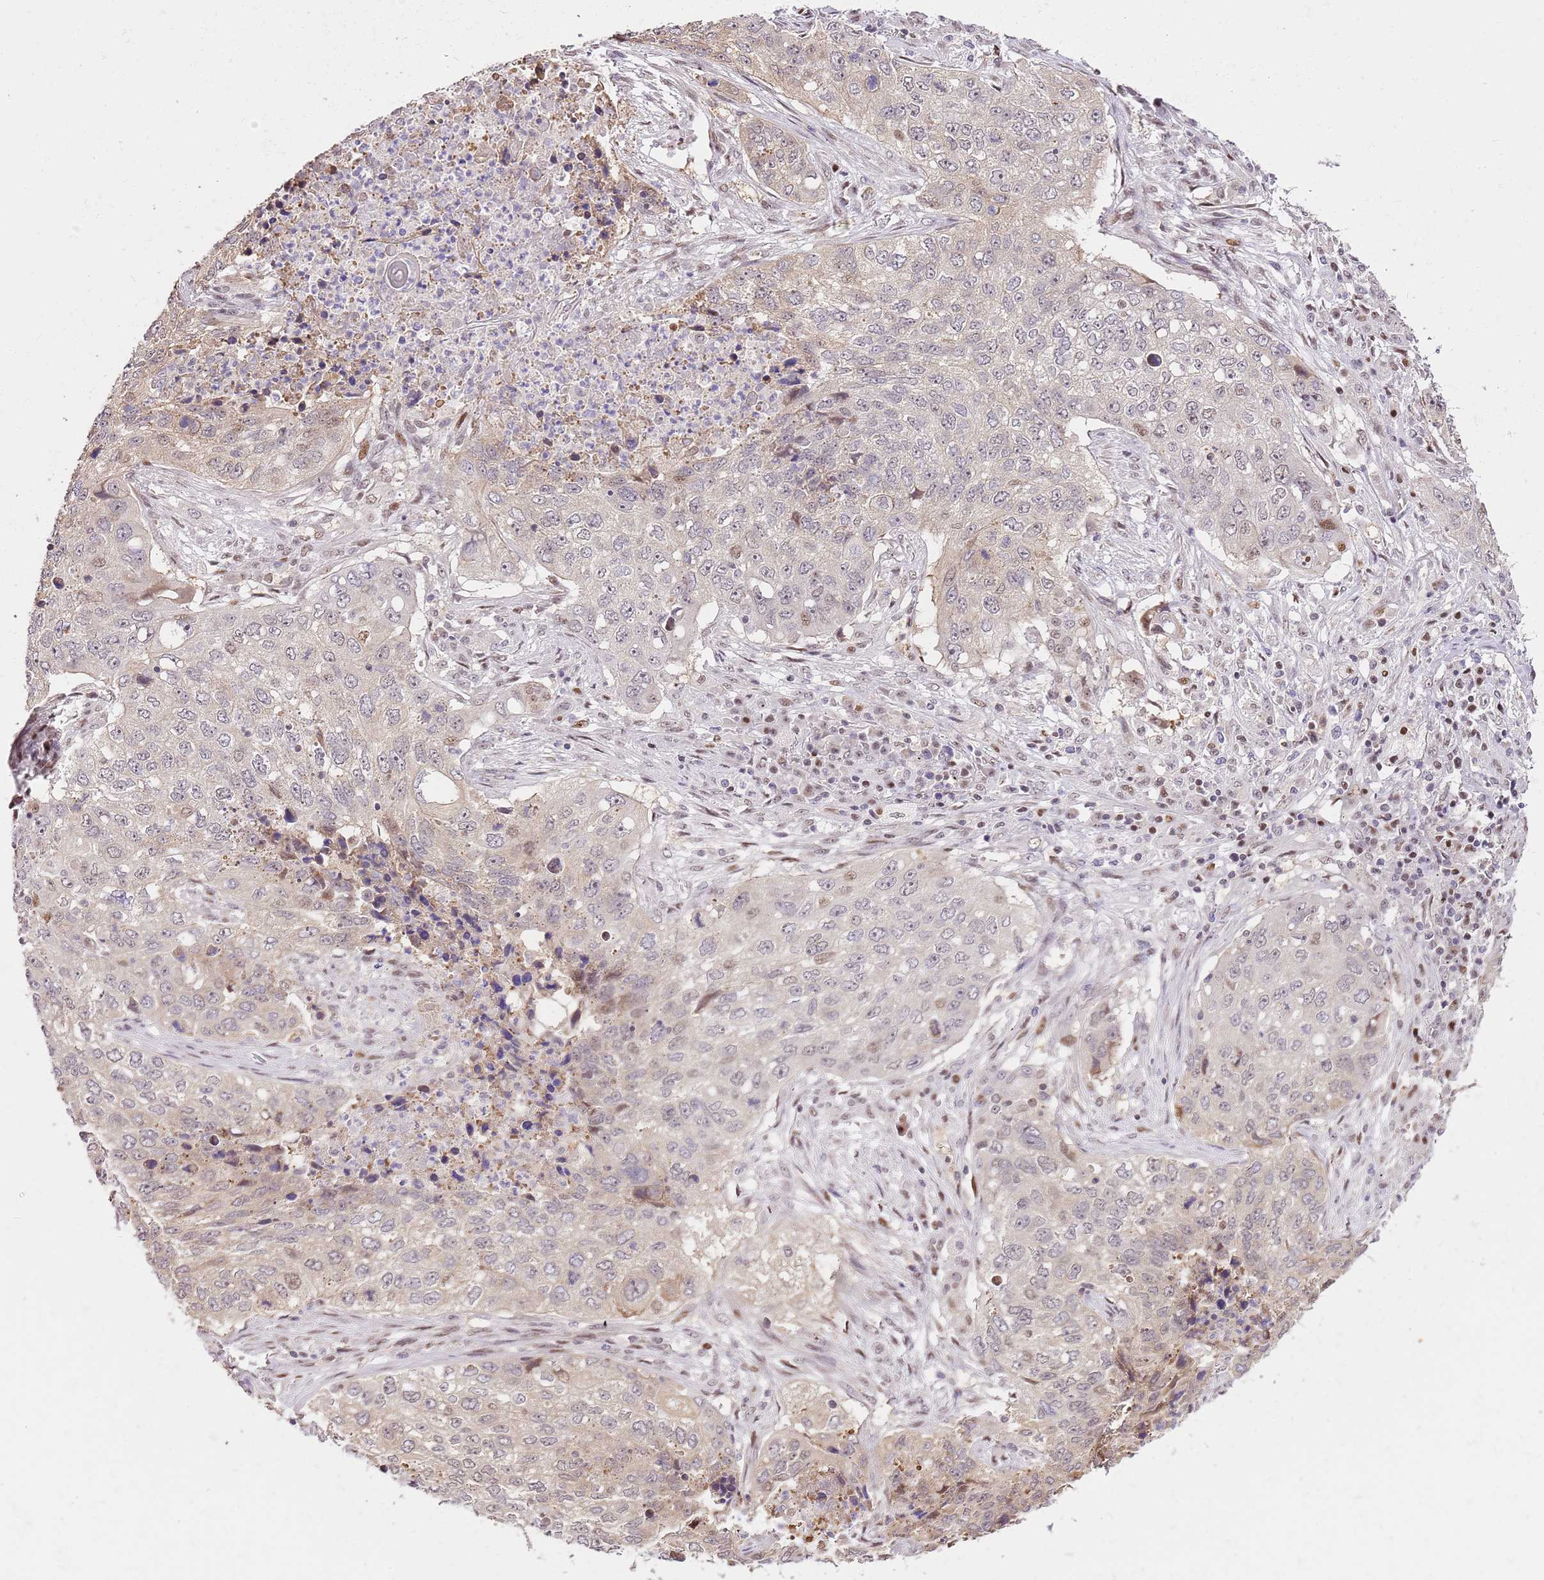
{"staining": {"intensity": "weak", "quantity": "<25%", "location": "cytoplasmic/membranous"}, "tissue": "lung cancer", "cell_type": "Tumor cells", "image_type": "cancer", "snomed": [{"axis": "morphology", "description": "Squamous cell carcinoma, NOS"}, {"axis": "topography", "description": "Lung"}], "caption": "High power microscopy micrograph of an immunohistochemistry (IHC) micrograph of lung cancer, revealing no significant staining in tumor cells.", "gene": "RFK", "patient": {"sex": "female", "age": 63}}